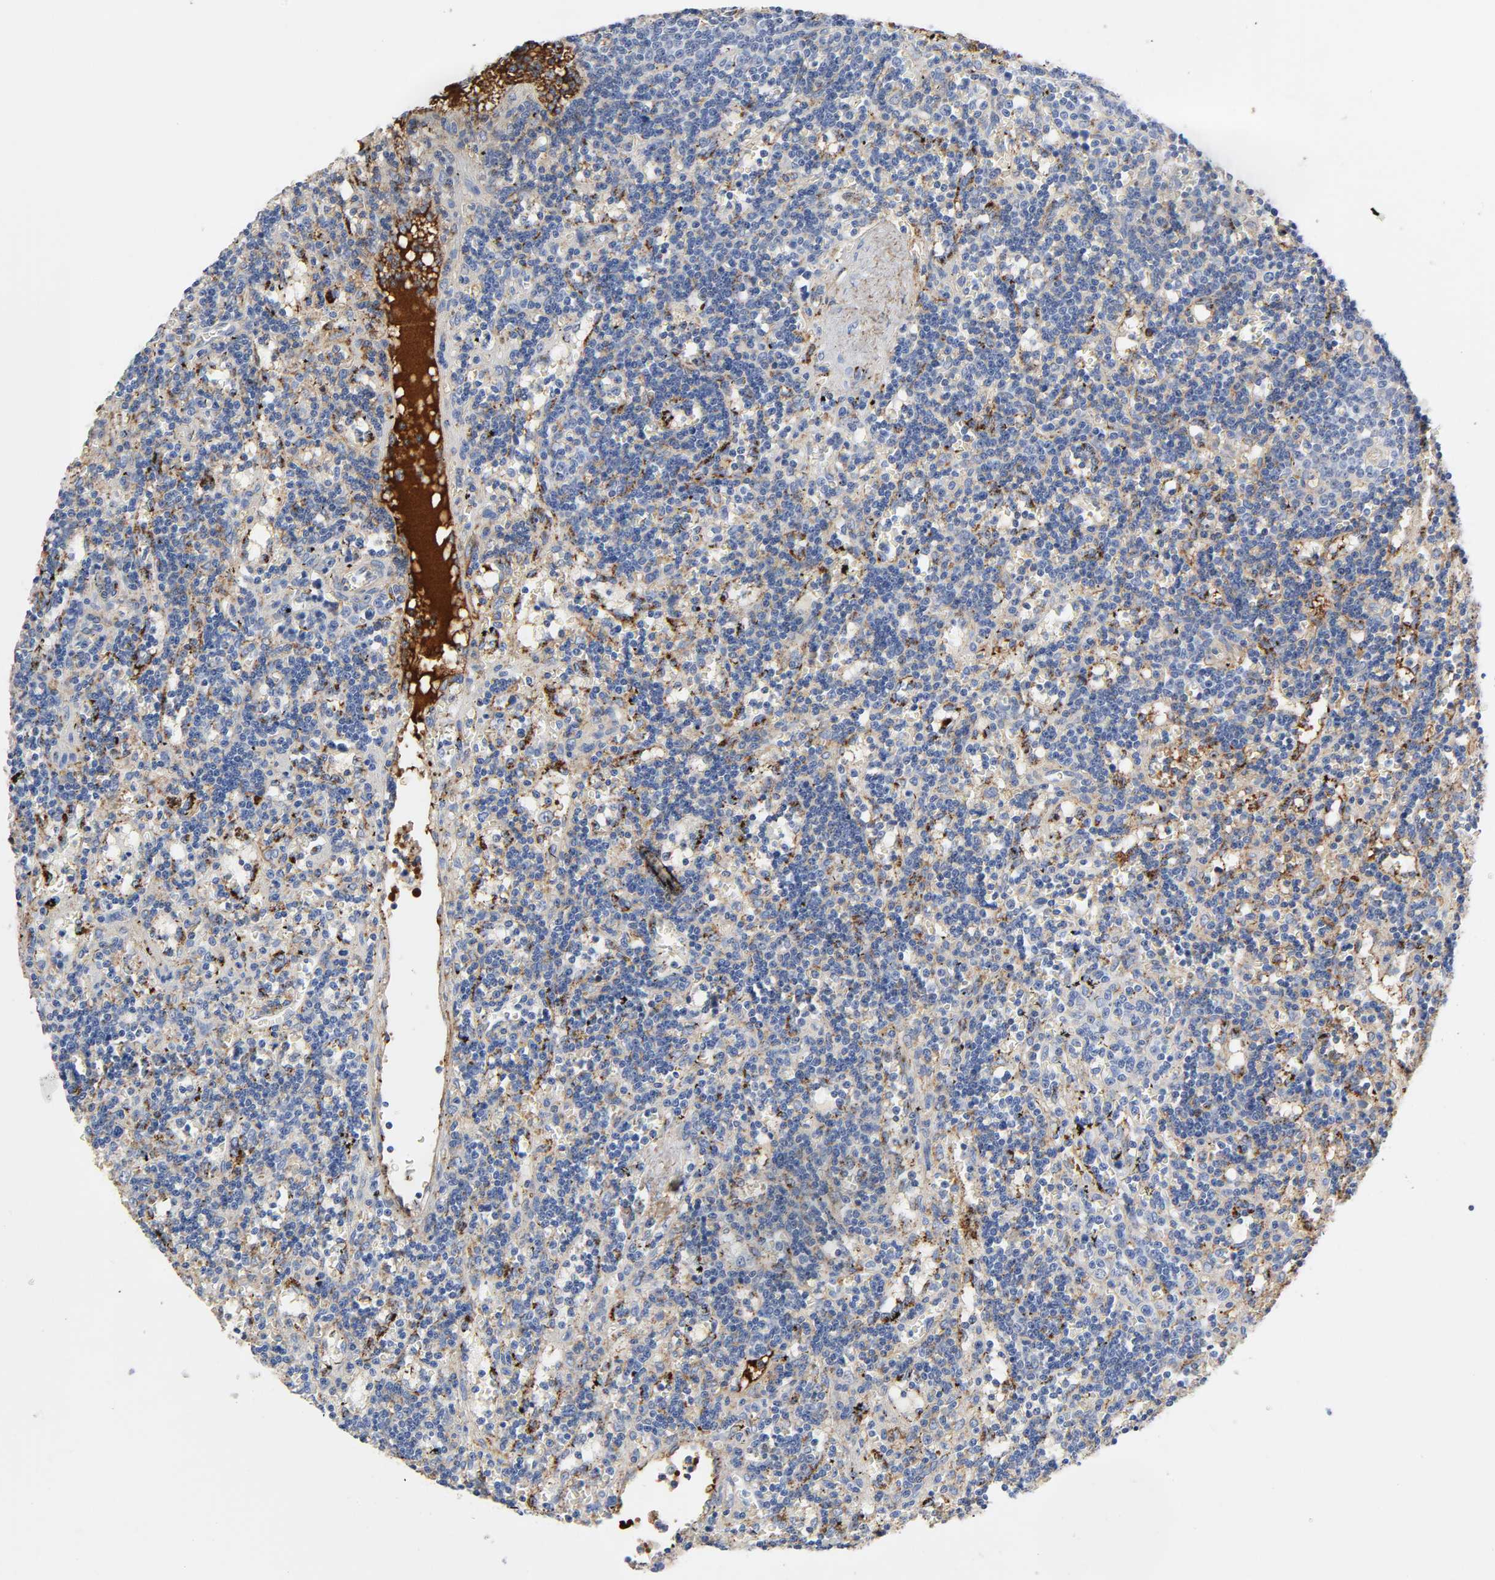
{"staining": {"intensity": "weak", "quantity": "25%-75%", "location": "cytoplasmic/membranous"}, "tissue": "lymphoma", "cell_type": "Tumor cells", "image_type": "cancer", "snomed": [{"axis": "morphology", "description": "Malignant lymphoma, non-Hodgkin's type, Low grade"}, {"axis": "topography", "description": "Spleen"}], "caption": "Malignant lymphoma, non-Hodgkin's type (low-grade) stained with DAB (3,3'-diaminobenzidine) IHC shows low levels of weak cytoplasmic/membranous expression in approximately 25%-75% of tumor cells.", "gene": "C3", "patient": {"sex": "male", "age": 60}}